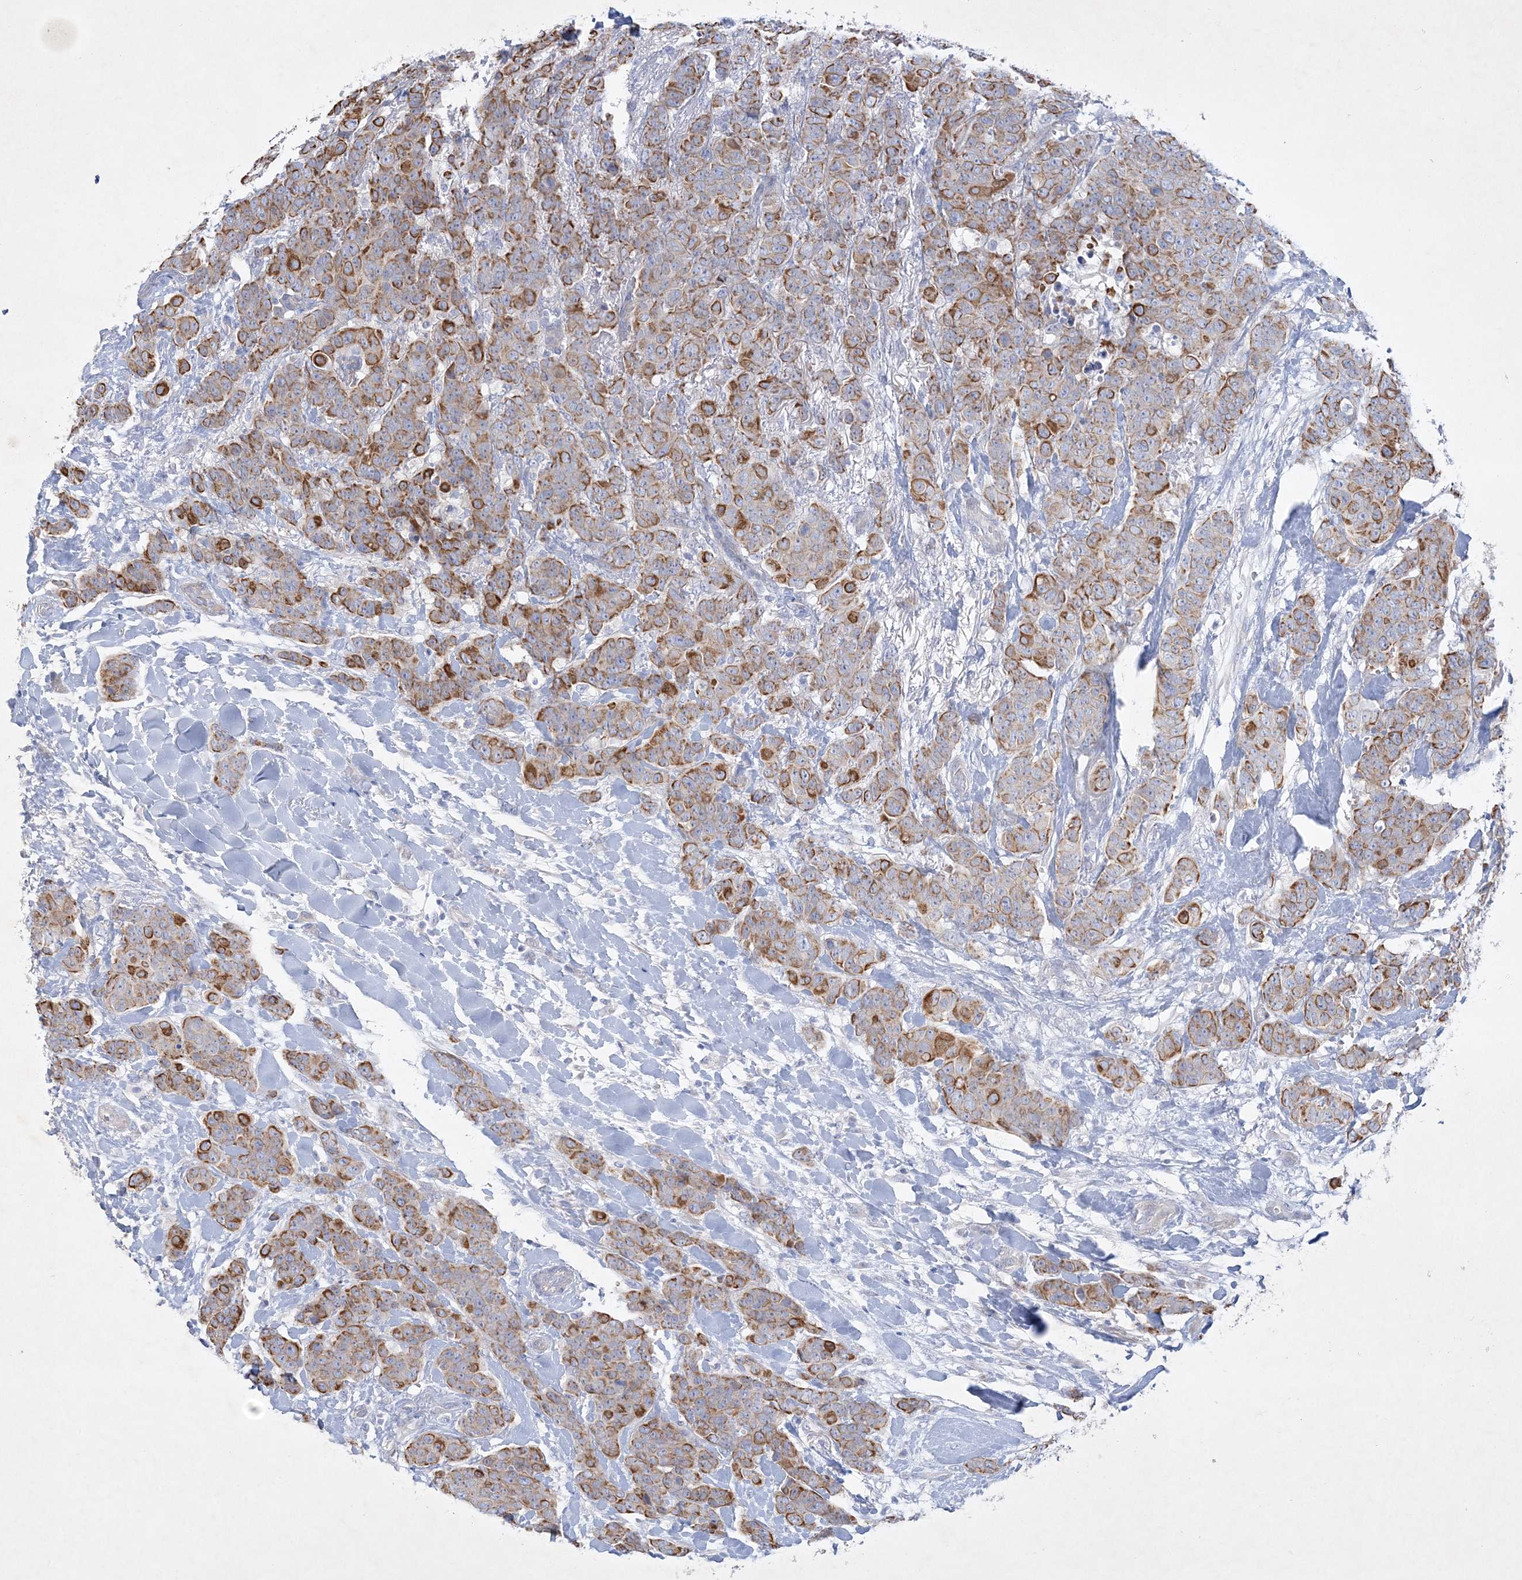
{"staining": {"intensity": "moderate", "quantity": ">75%", "location": "cytoplasmic/membranous"}, "tissue": "breast cancer", "cell_type": "Tumor cells", "image_type": "cancer", "snomed": [{"axis": "morphology", "description": "Duct carcinoma"}, {"axis": "topography", "description": "Breast"}], "caption": "Moderate cytoplasmic/membranous staining for a protein is present in about >75% of tumor cells of breast cancer (infiltrating ductal carcinoma) using IHC.", "gene": "FARSB", "patient": {"sex": "female", "age": 40}}